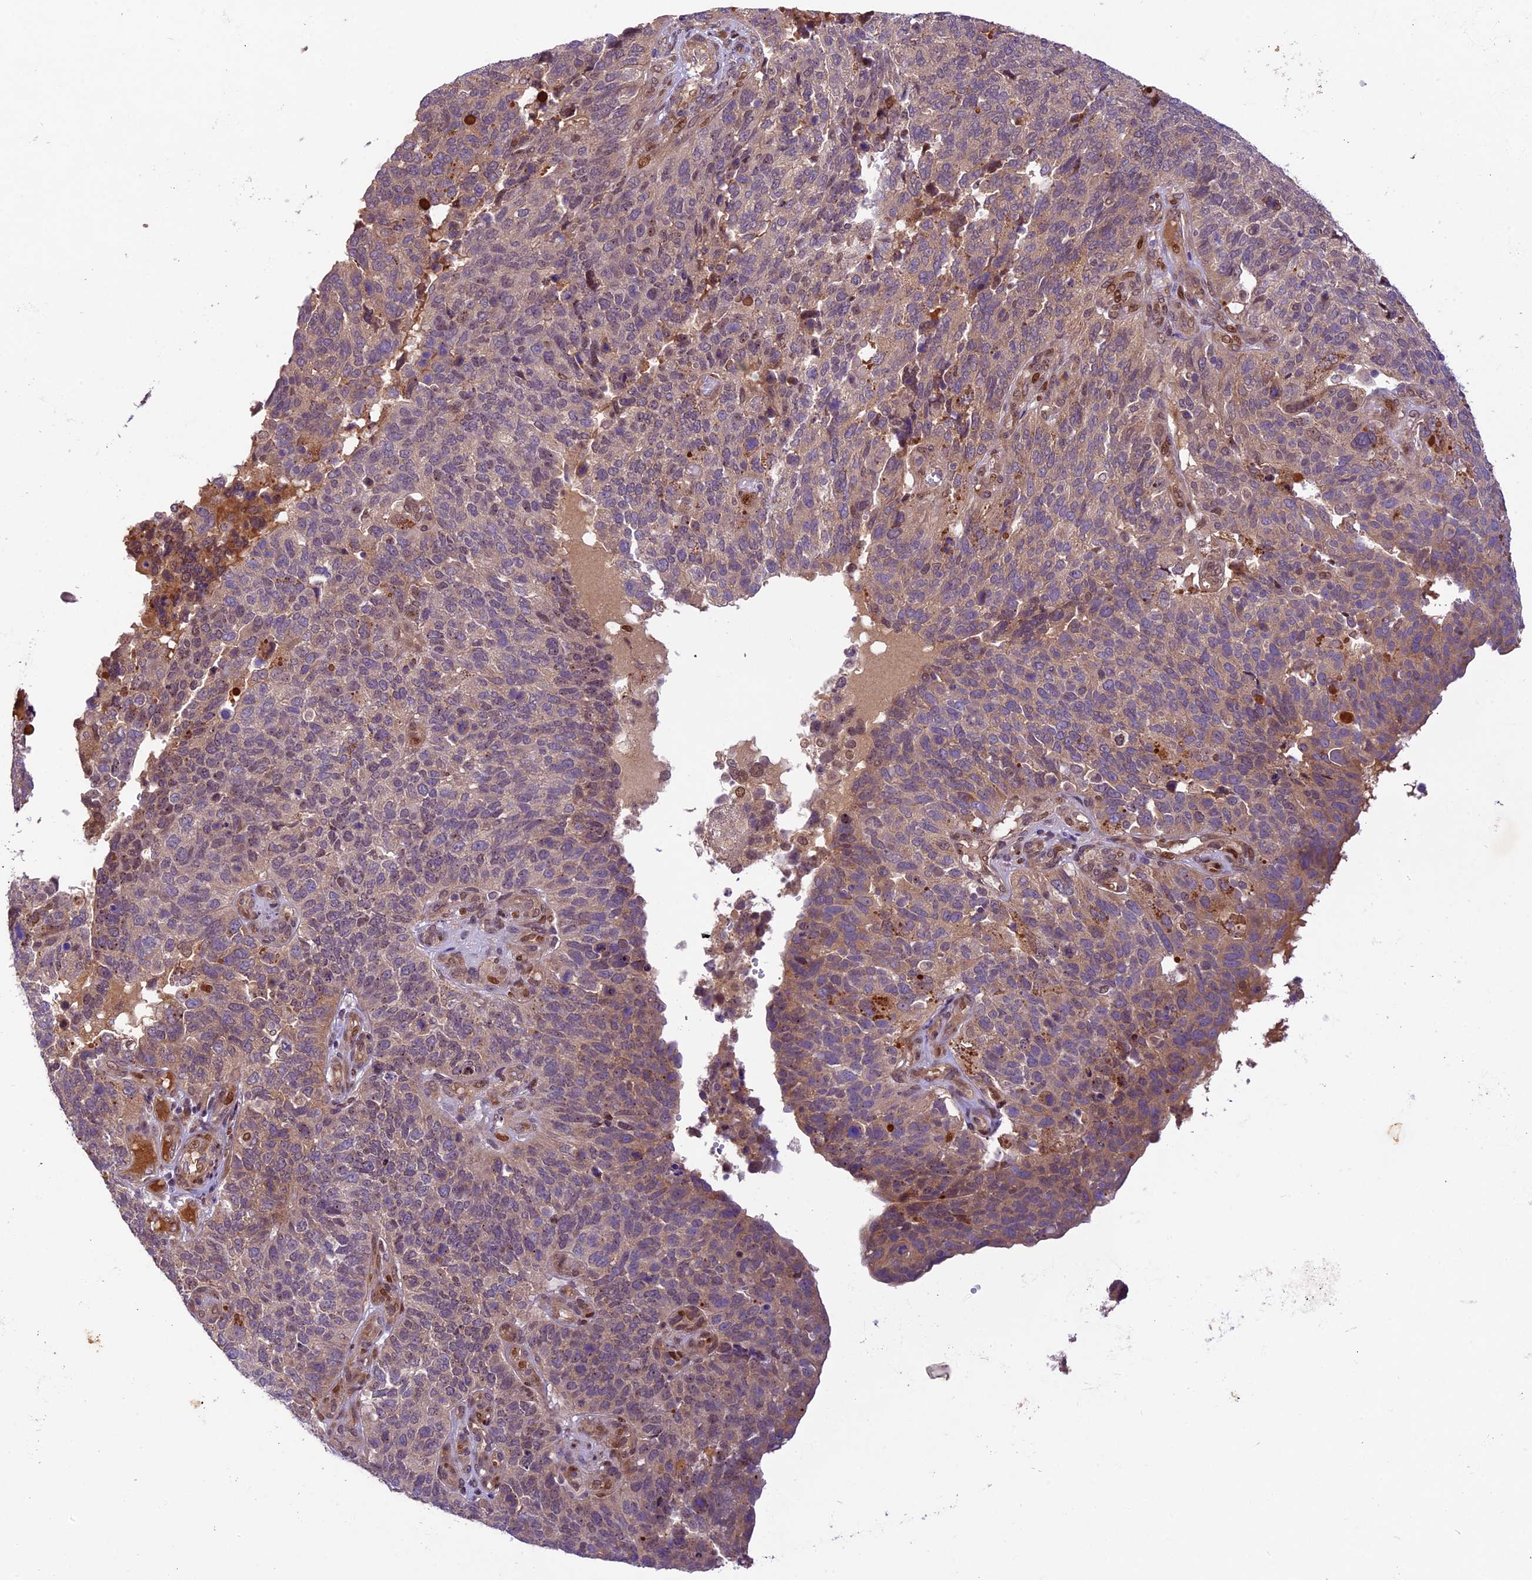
{"staining": {"intensity": "weak", "quantity": "25%-75%", "location": "cytoplasmic/membranous"}, "tissue": "endometrial cancer", "cell_type": "Tumor cells", "image_type": "cancer", "snomed": [{"axis": "morphology", "description": "Adenocarcinoma, NOS"}, {"axis": "topography", "description": "Endometrium"}], "caption": "Endometrial cancer was stained to show a protein in brown. There is low levels of weak cytoplasmic/membranous expression in about 25%-75% of tumor cells.", "gene": "NEK8", "patient": {"sex": "female", "age": 66}}